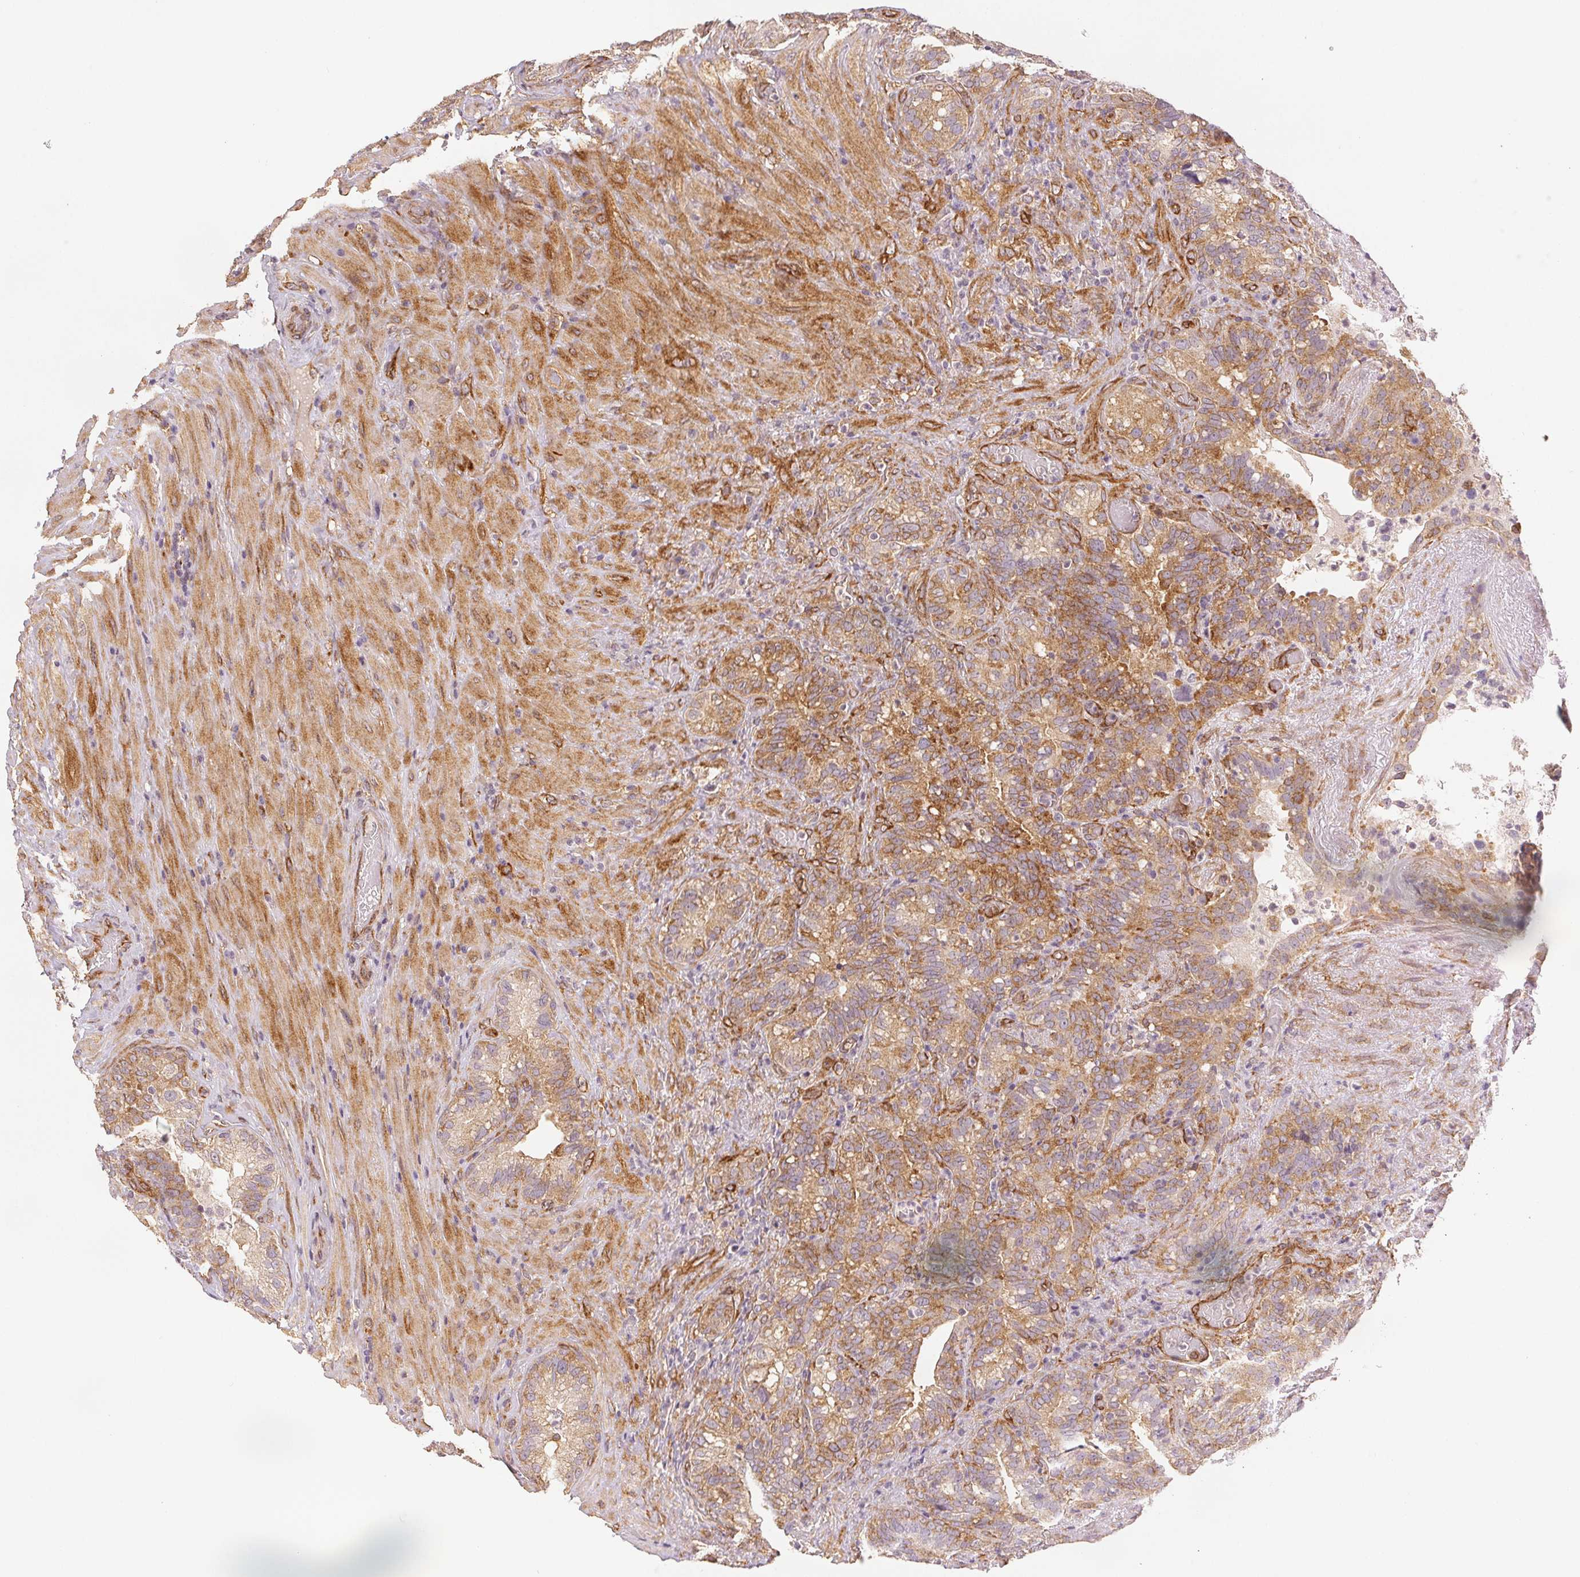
{"staining": {"intensity": "moderate", "quantity": ">75%", "location": "cytoplasmic/membranous"}, "tissue": "seminal vesicle", "cell_type": "Glandular cells", "image_type": "normal", "snomed": [{"axis": "morphology", "description": "Normal tissue, NOS"}, {"axis": "topography", "description": "Seminal veicle"}], "caption": "Immunohistochemistry histopathology image of benign seminal vesicle stained for a protein (brown), which shows medium levels of moderate cytoplasmic/membranous staining in approximately >75% of glandular cells.", "gene": "DIAPH2", "patient": {"sex": "male", "age": 68}}